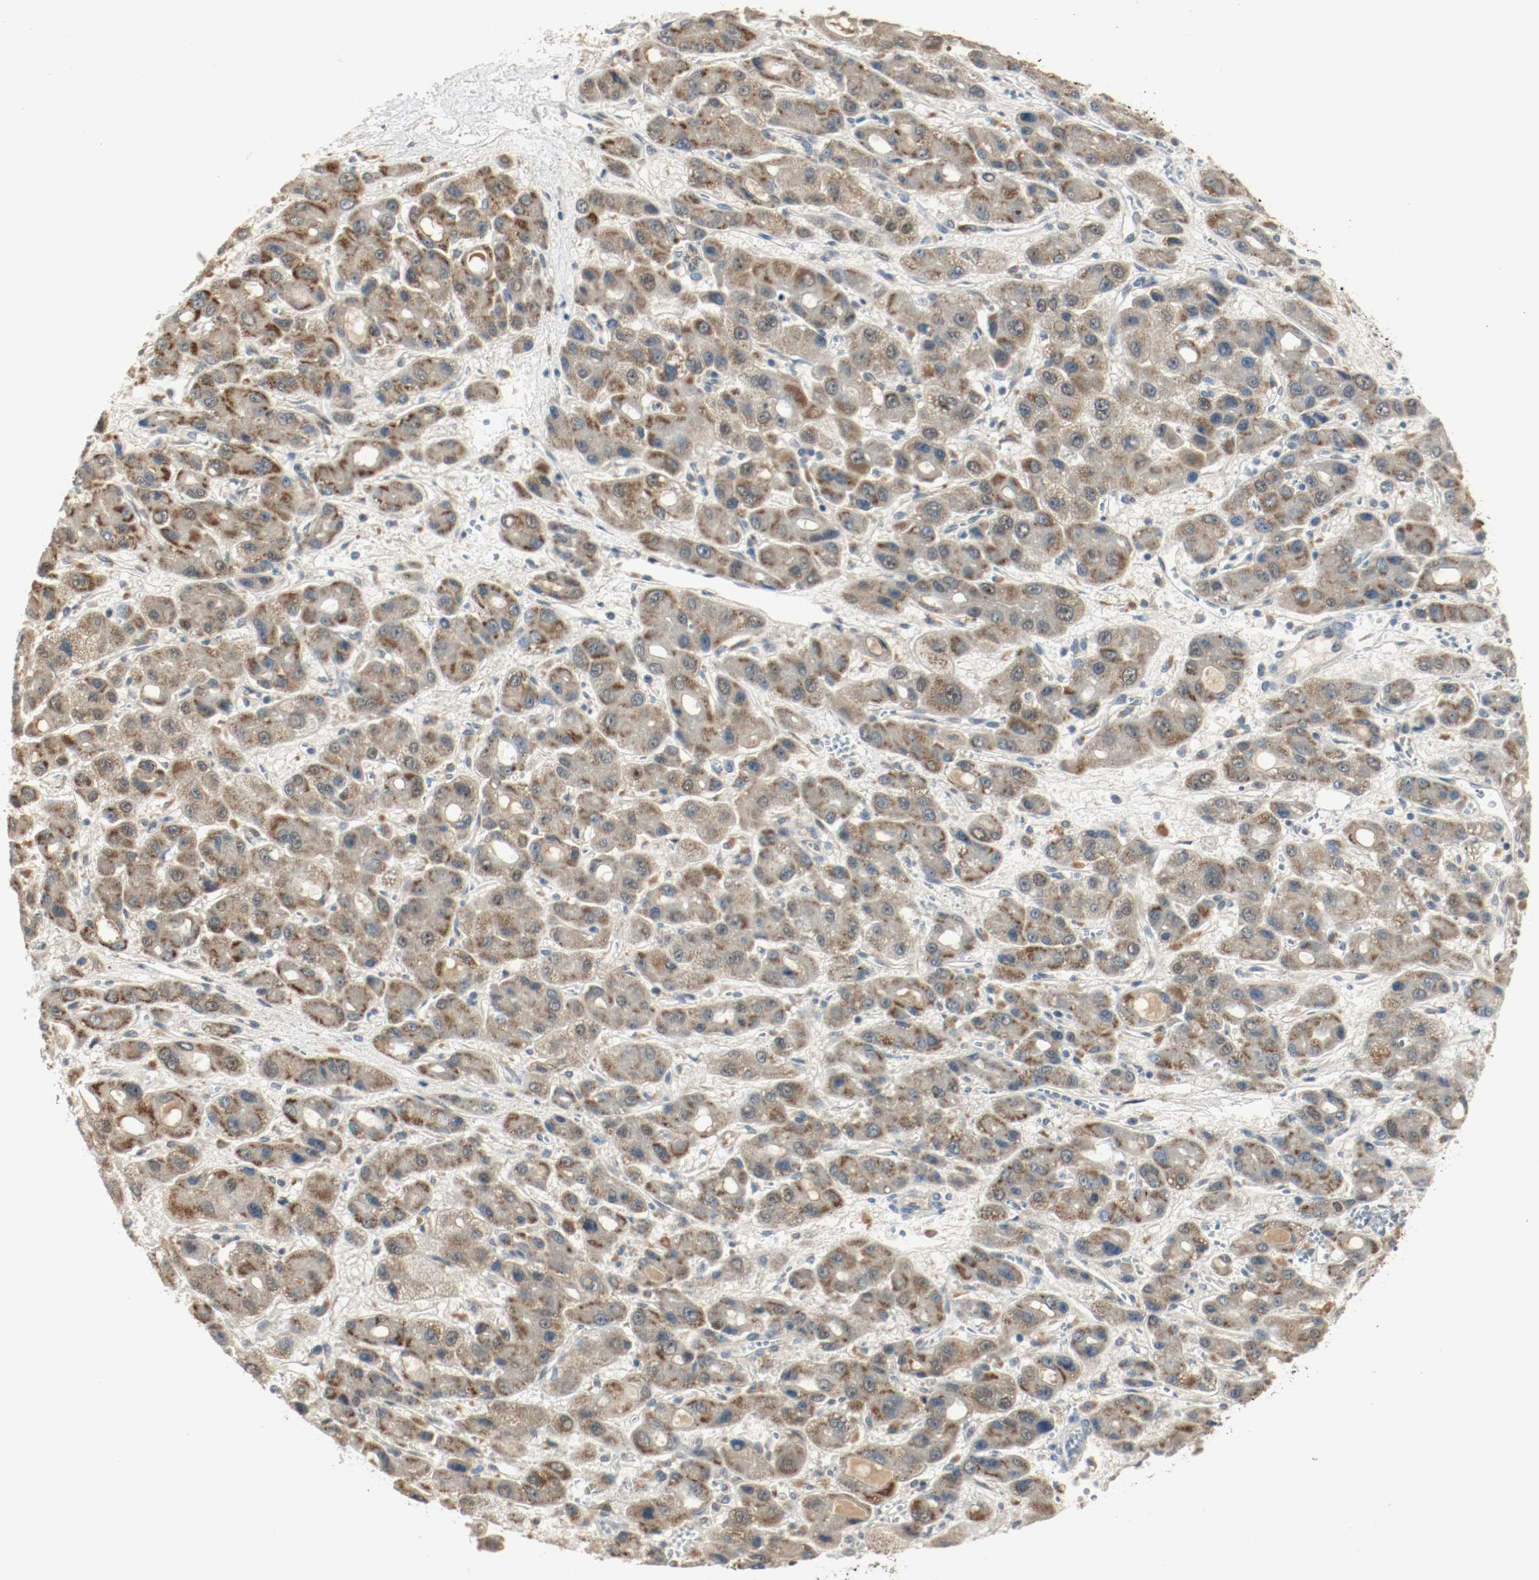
{"staining": {"intensity": "moderate", "quantity": ">75%", "location": "cytoplasmic/membranous"}, "tissue": "liver cancer", "cell_type": "Tumor cells", "image_type": "cancer", "snomed": [{"axis": "morphology", "description": "Carcinoma, Hepatocellular, NOS"}, {"axis": "topography", "description": "Liver"}], "caption": "Immunohistochemical staining of human liver cancer (hepatocellular carcinoma) shows medium levels of moderate cytoplasmic/membranous positivity in approximately >75% of tumor cells. The protein of interest is stained brown, and the nuclei are stained in blue (DAB (3,3'-diaminobenzidine) IHC with brightfield microscopy, high magnification).", "gene": "MELTF", "patient": {"sex": "male", "age": 55}}